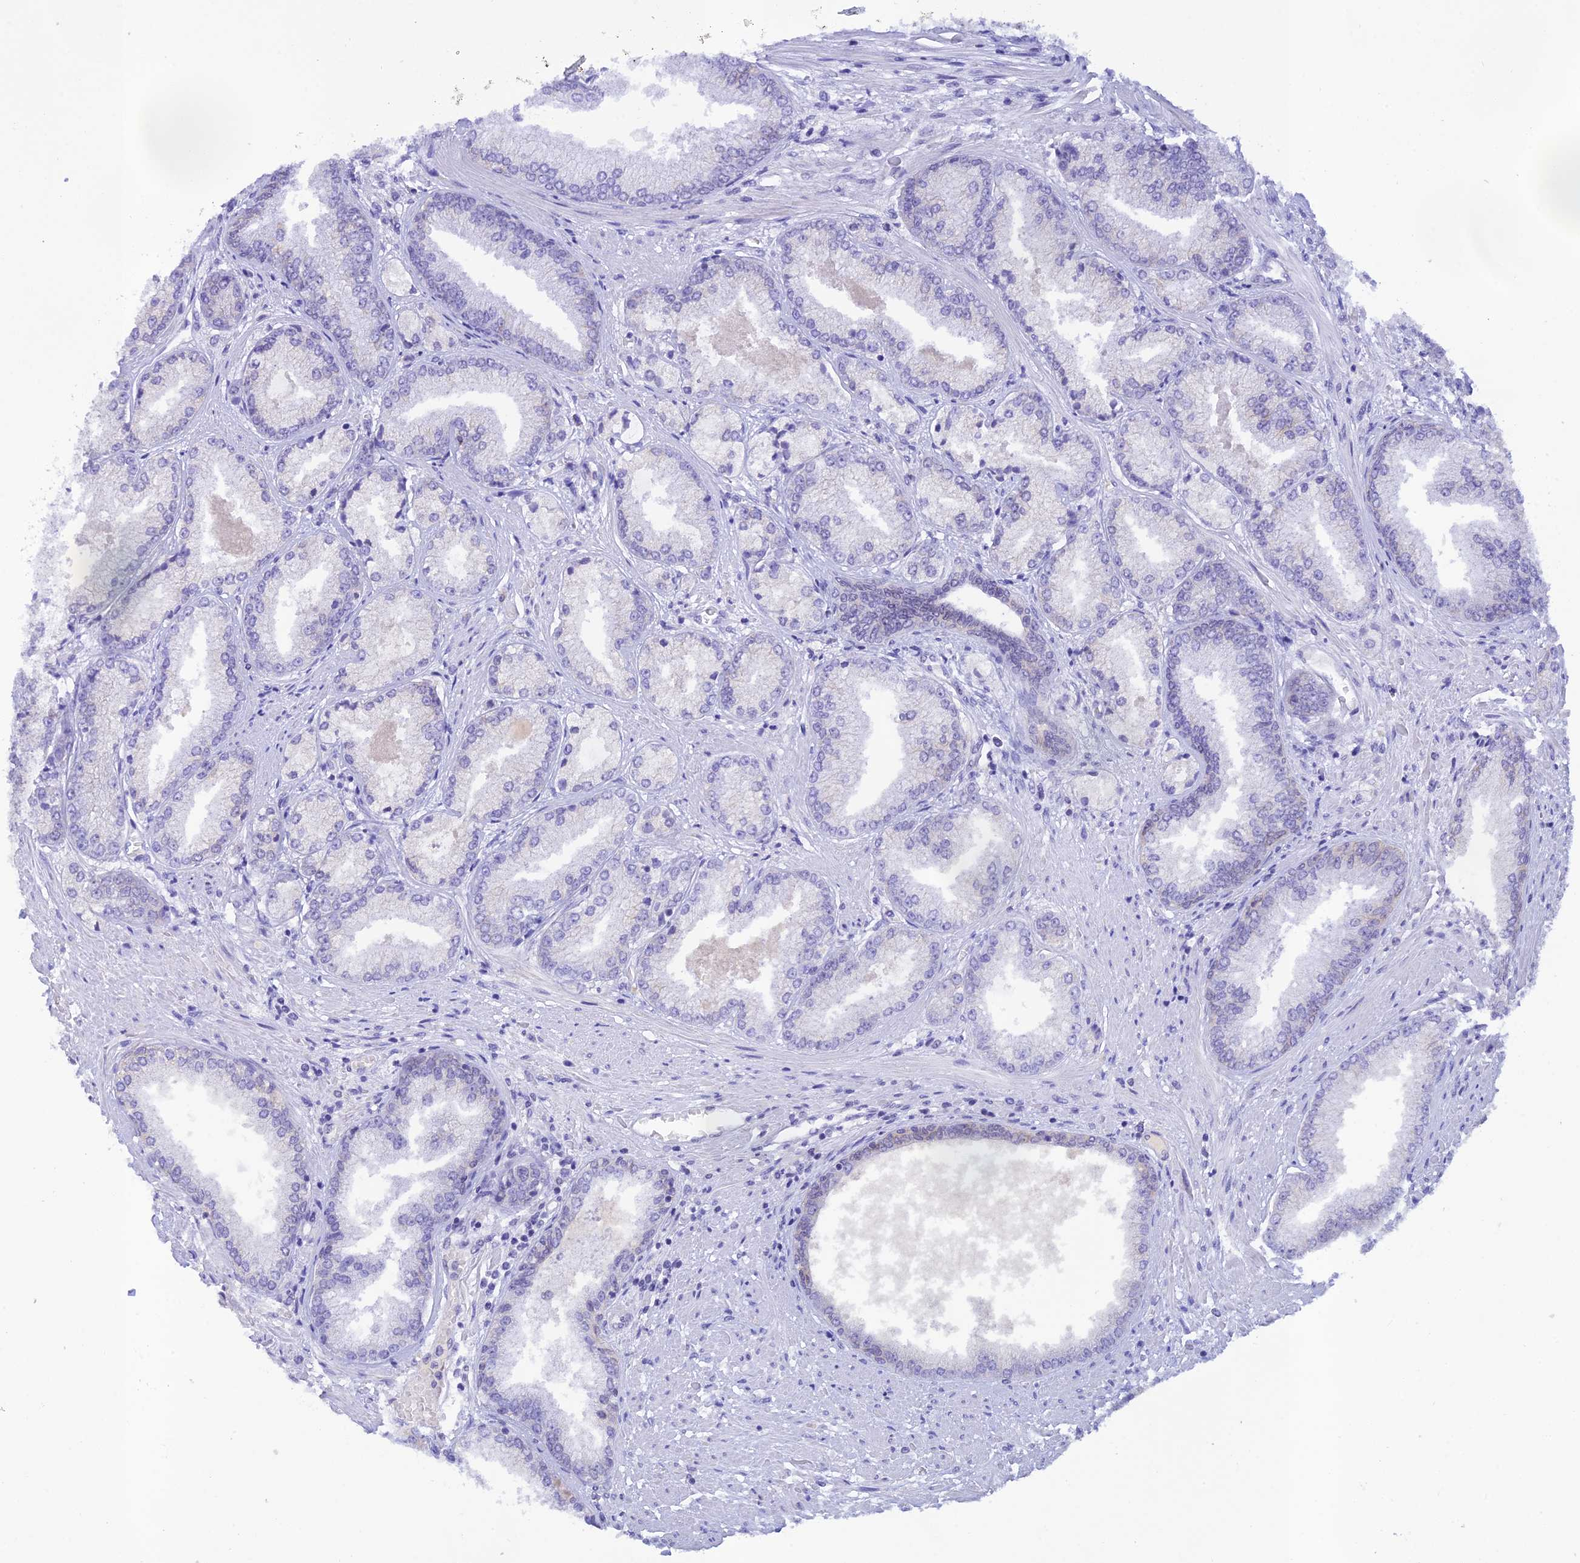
{"staining": {"intensity": "negative", "quantity": "none", "location": "none"}, "tissue": "prostate cancer", "cell_type": "Tumor cells", "image_type": "cancer", "snomed": [{"axis": "morphology", "description": "Adenocarcinoma, High grade"}, {"axis": "topography", "description": "Prostate"}], "caption": "Micrograph shows no protein staining in tumor cells of adenocarcinoma (high-grade) (prostate) tissue.", "gene": "THAP11", "patient": {"sex": "male", "age": 71}}